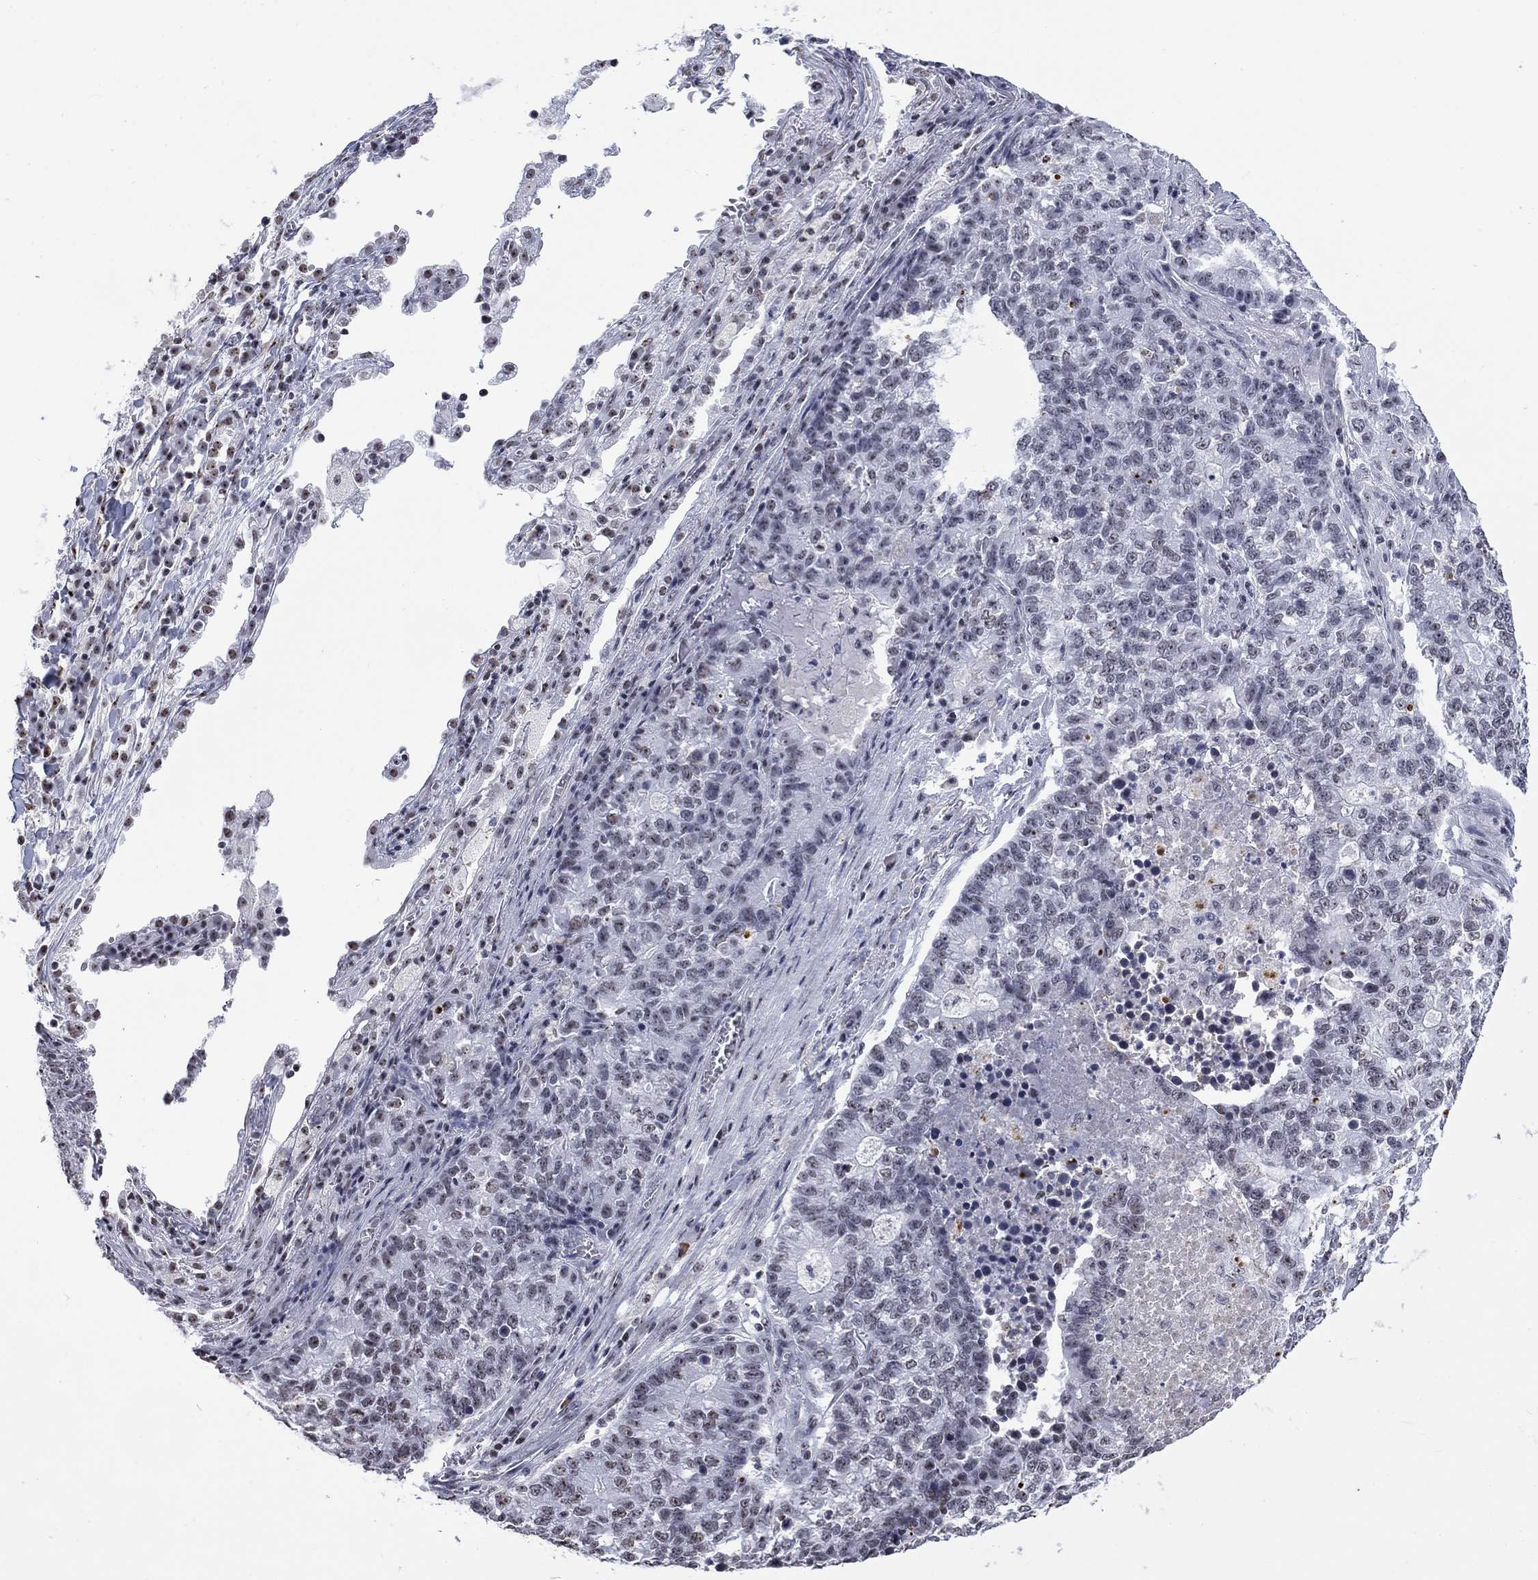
{"staining": {"intensity": "negative", "quantity": "none", "location": "none"}, "tissue": "lung cancer", "cell_type": "Tumor cells", "image_type": "cancer", "snomed": [{"axis": "morphology", "description": "Adenocarcinoma, NOS"}, {"axis": "topography", "description": "Lung"}], "caption": "Tumor cells are negative for protein expression in human lung cancer (adenocarcinoma).", "gene": "CSRNP3", "patient": {"sex": "male", "age": 57}}